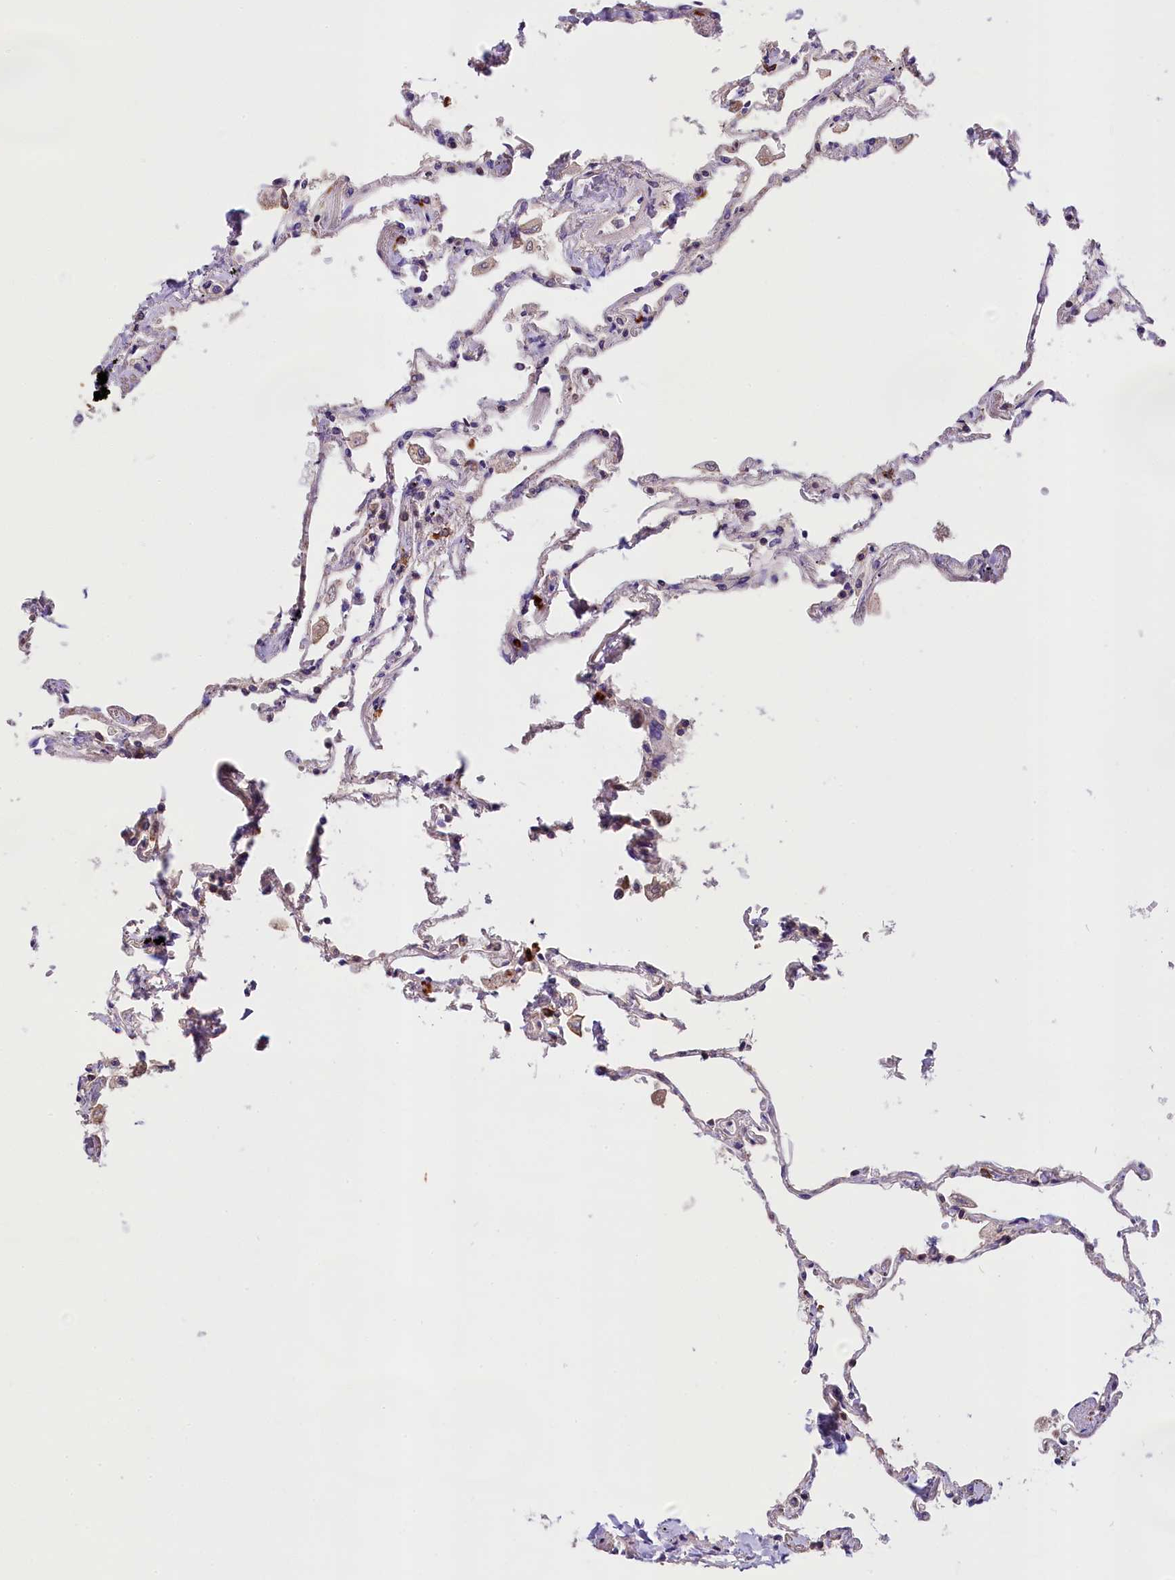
{"staining": {"intensity": "weak", "quantity": "25%-75%", "location": "cytoplasmic/membranous"}, "tissue": "lung", "cell_type": "Alveolar cells", "image_type": "normal", "snomed": [{"axis": "morphology", "description": "Normal tissue, NOS"}, {"axis": "topography", "description": "Lung"}], "caption": "This micrograph shows IHC staining of unremarkable human lung, with low weak cytoplasmic/membranous positivity in about 25%-75% of alveolar cells.", "gene": "SKIDA1", "patient": {"sex": "female", "age": 67}}